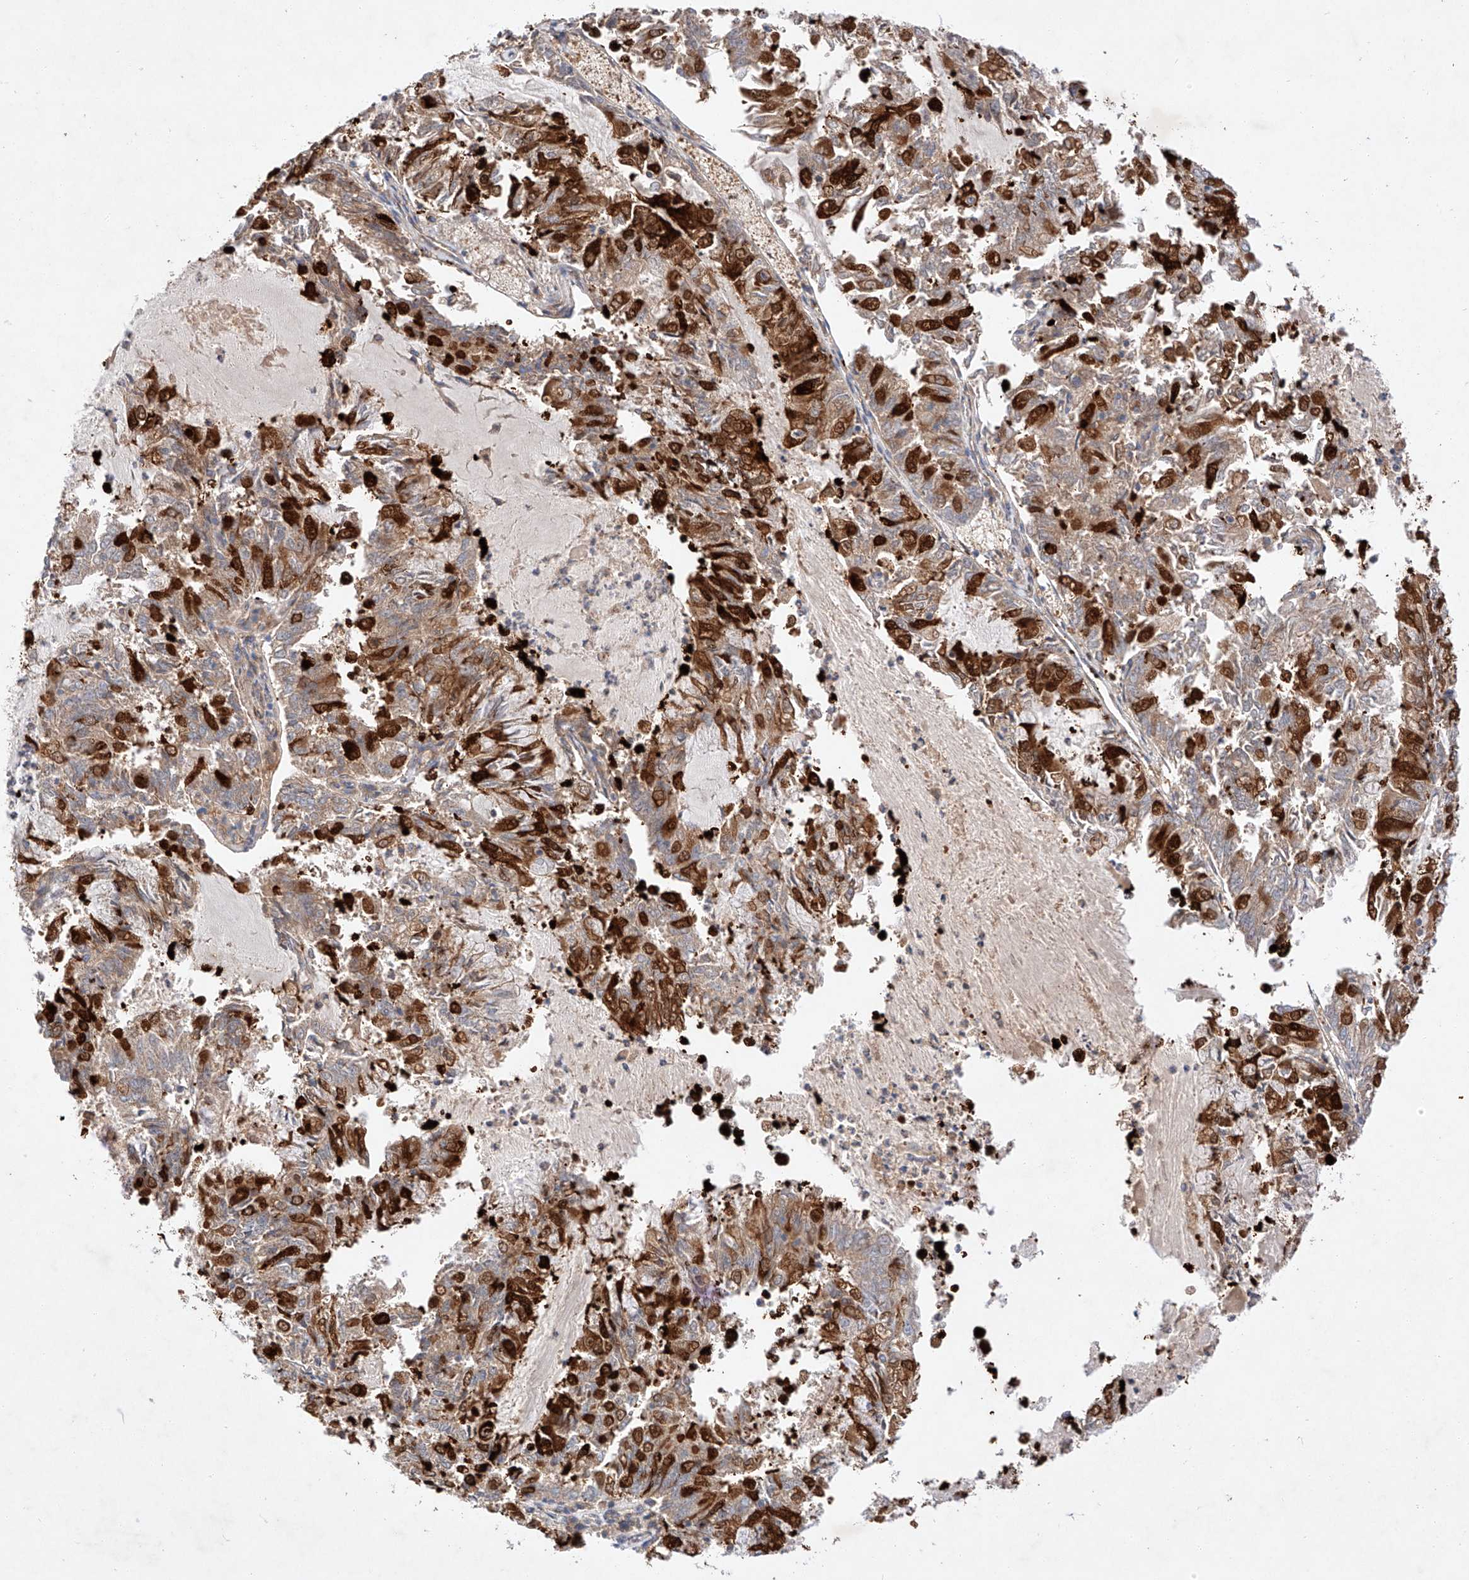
{"staining": {"intensity": "moderate", "quantity": "25%-75%", "location": "cytoplasmic/membranous"}, "tissue": "endometrial cancer", "cell_type": "Tumor cells", "image_type": "cancer", "snomed": [{"axis": "morphology", "description": "Adenocarcinoma, NOS"}, {"axis": "topography", "description": "Endometrium"}], "caption": "Immunohistochemistry (IHC) of endometrial adenocarcinoma displays medium levels of moderate cytoplasmic/membranous expression in approximately 25%-75% of tumor cells.", "gene": "RAB23", "patient": {"sex": "female", "age": 57}}